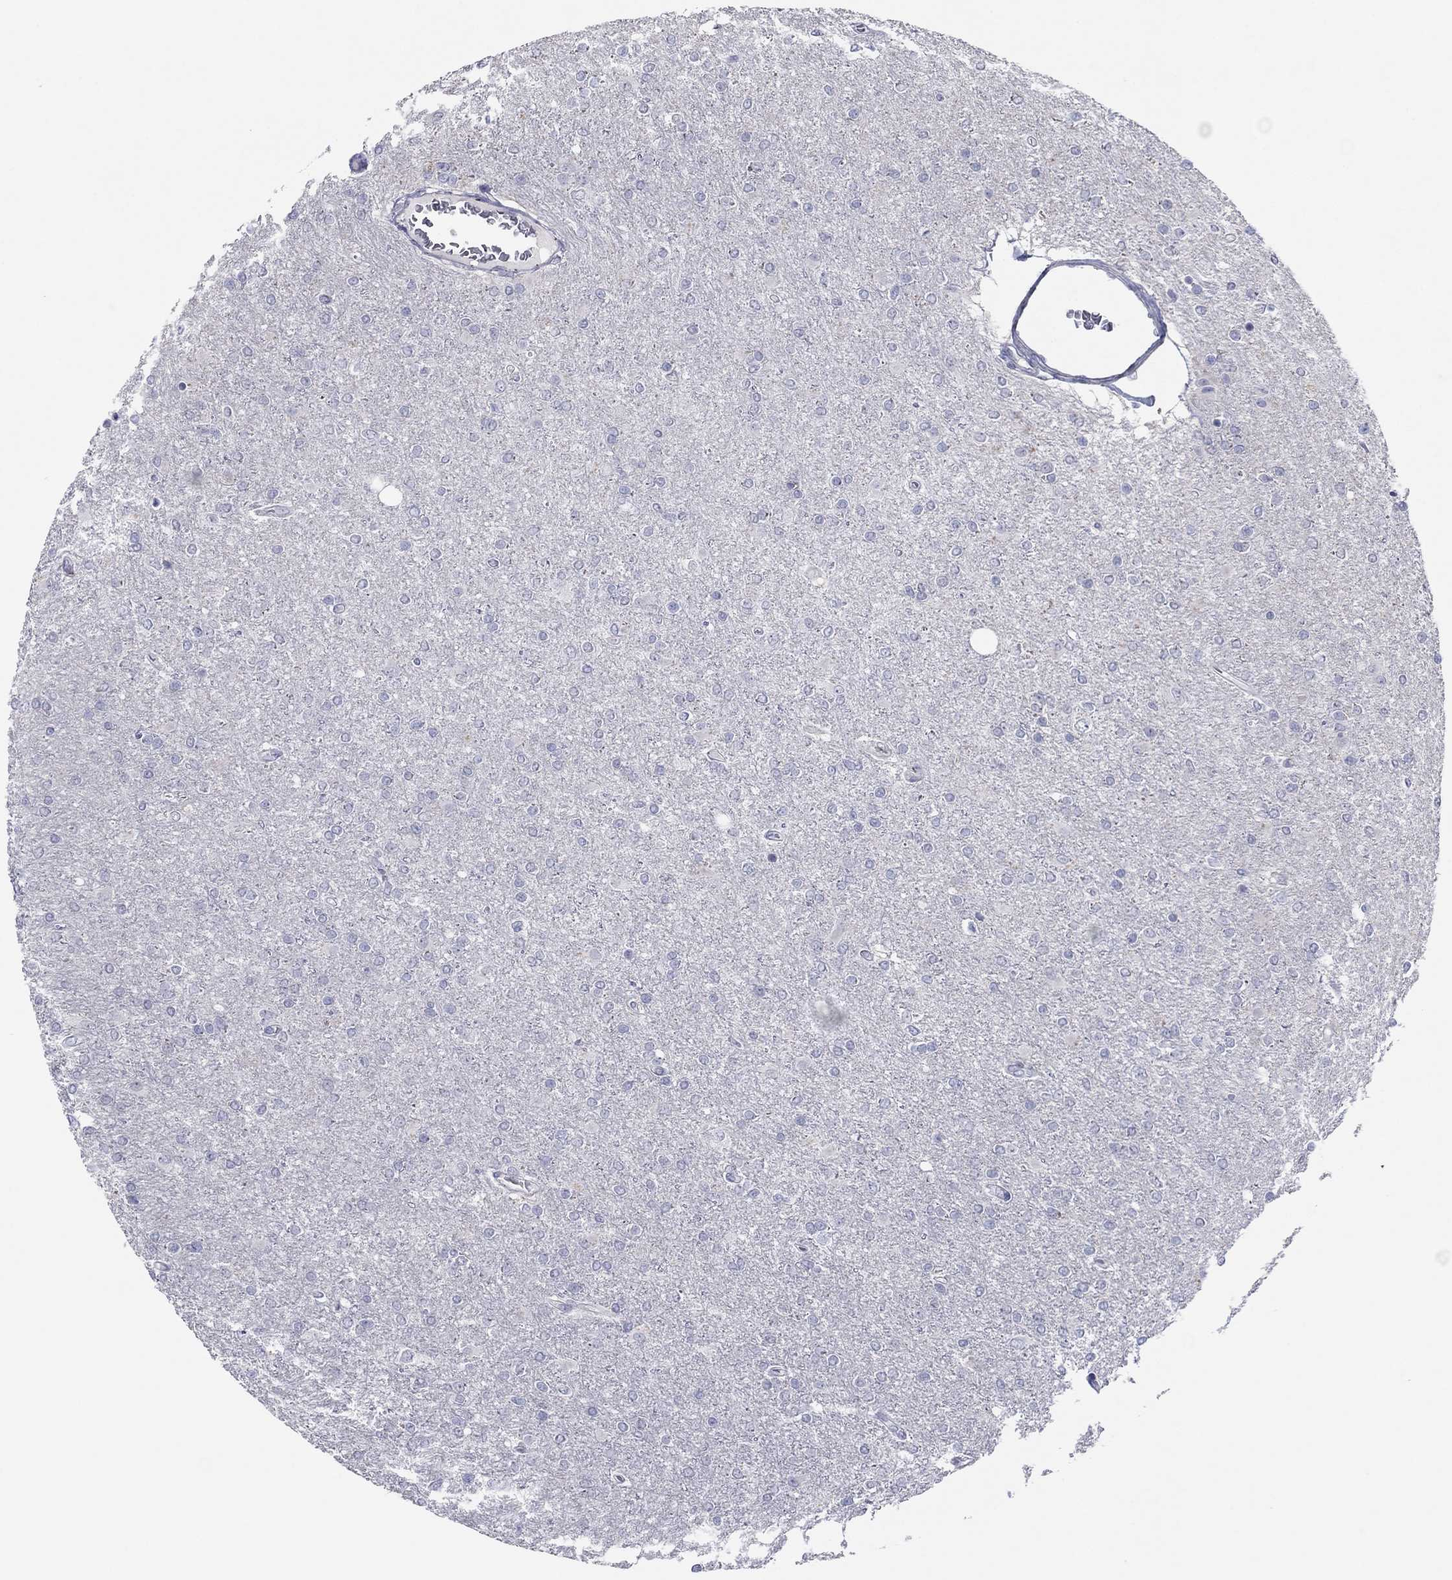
{"staining": {"intensity": "negative", "quantity": "none", "location": "none"}, "tissue": "glioma", "cell_type": "Tumor cells", "image_type": "cancer", "snomed": [{"axis": "morphology", "description": "Glioma, malignant, High grade"}, {"axis": "topography", "description": "Cerebral cortex"}], "caption": "Tumor cells show no significant protein staining in glioma.", "gene": "ITGAE", "patient": {"sex": "male", "age": 70}}